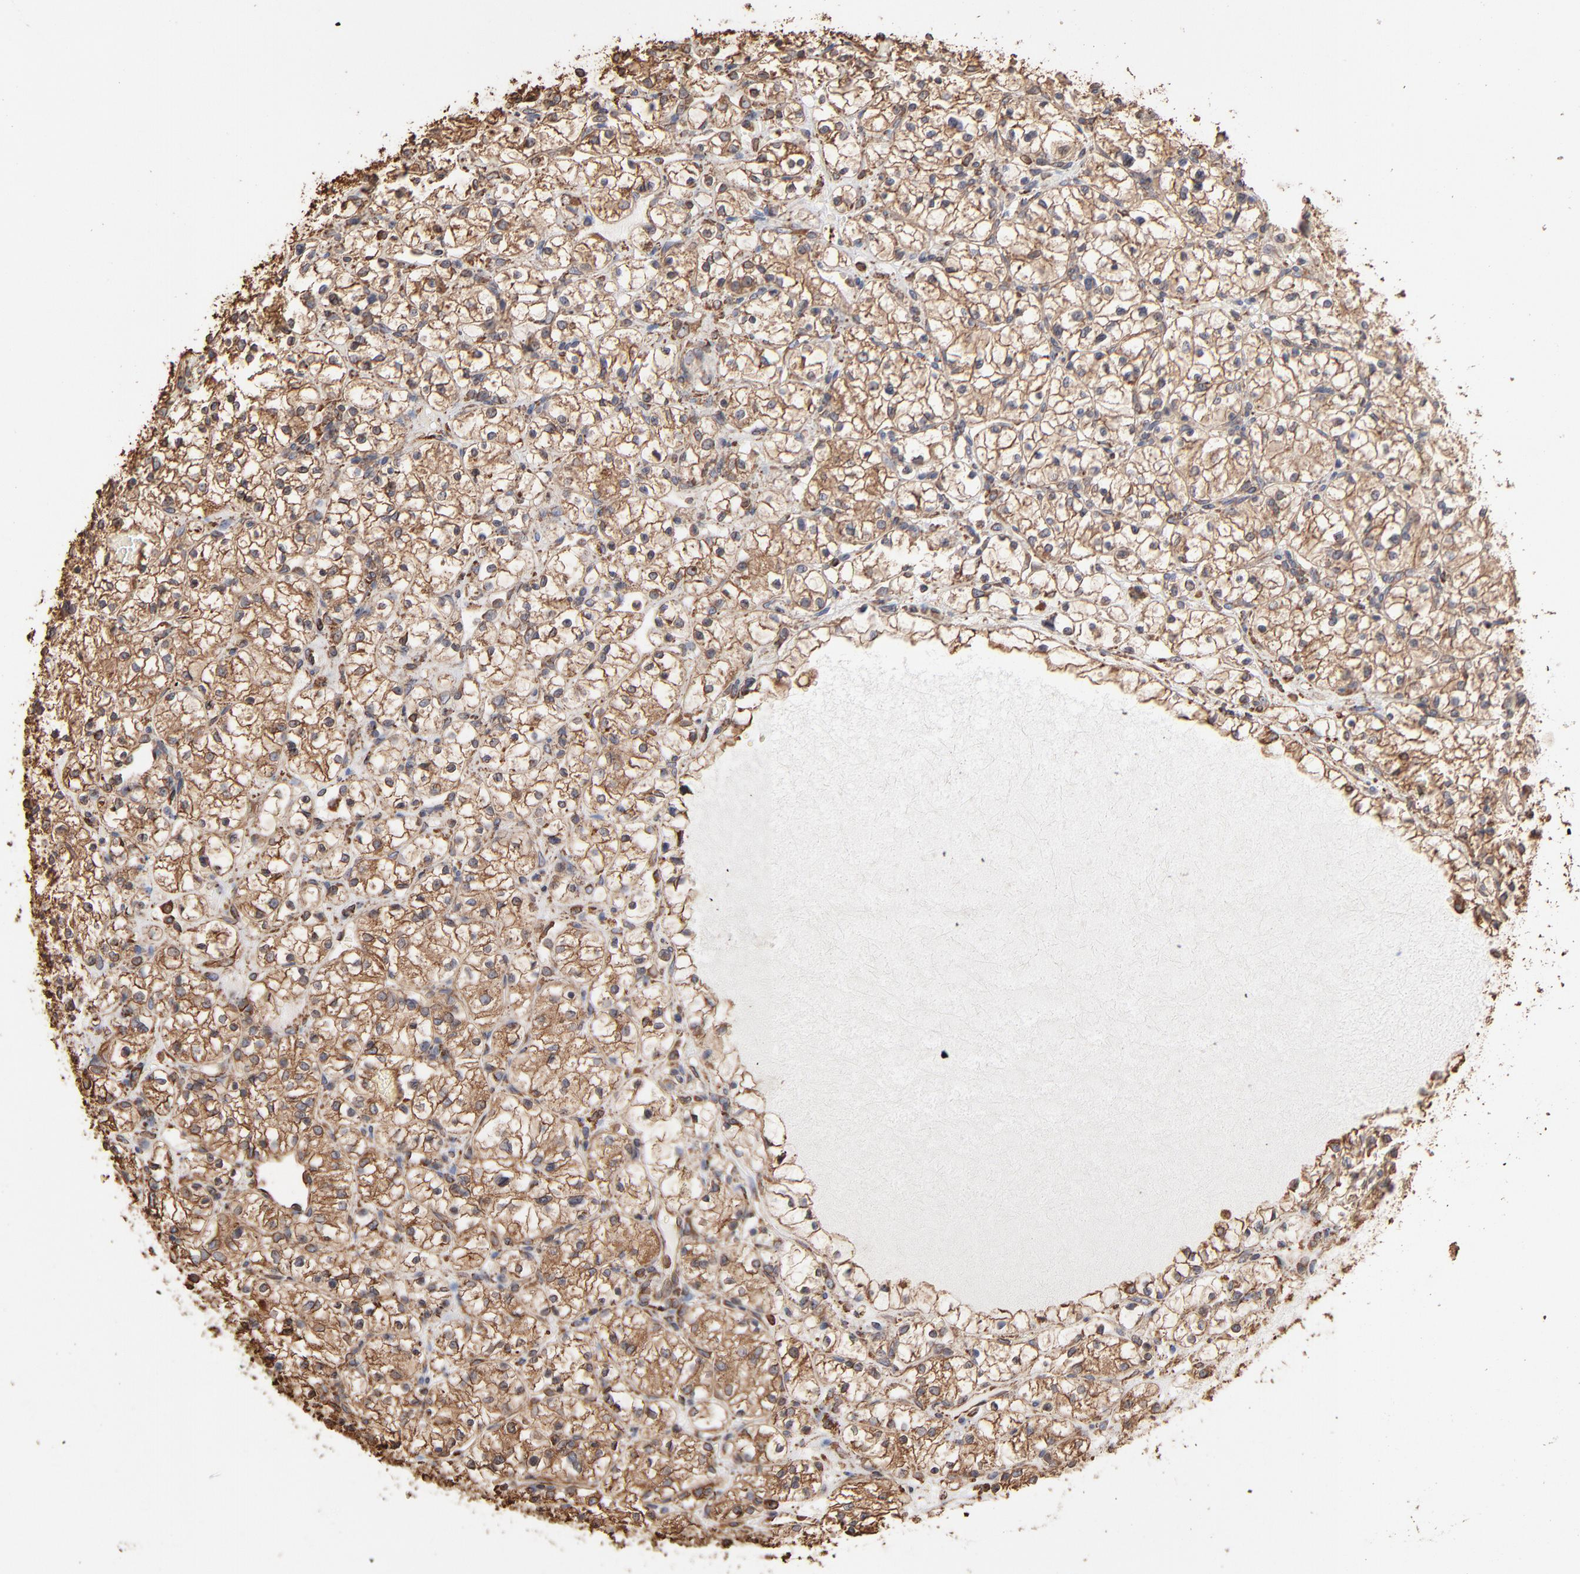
{"staining": {"intensity": "moderate", "quantity": ">75%", "location": "cytoplasmic/membranous"}, "tissue": "renal cancer", "cell_type": "Tumor cells", "image_type": "cancer", "snomed": [{"axis": "morphology", "description": "Adenocarcinoma, NOS"}, {"axis": "topography", "description": "Kidney"}], "caption": "The micrograph shows immunohistochemical staining of renal cancer (adenocarcinoma). There is moderate cytoplasmic/membranous positivity is appreciated in approximately >75% of tumor cells.", "gene": "PDIA3", "patient": {"sex": "female", "age": 60}}